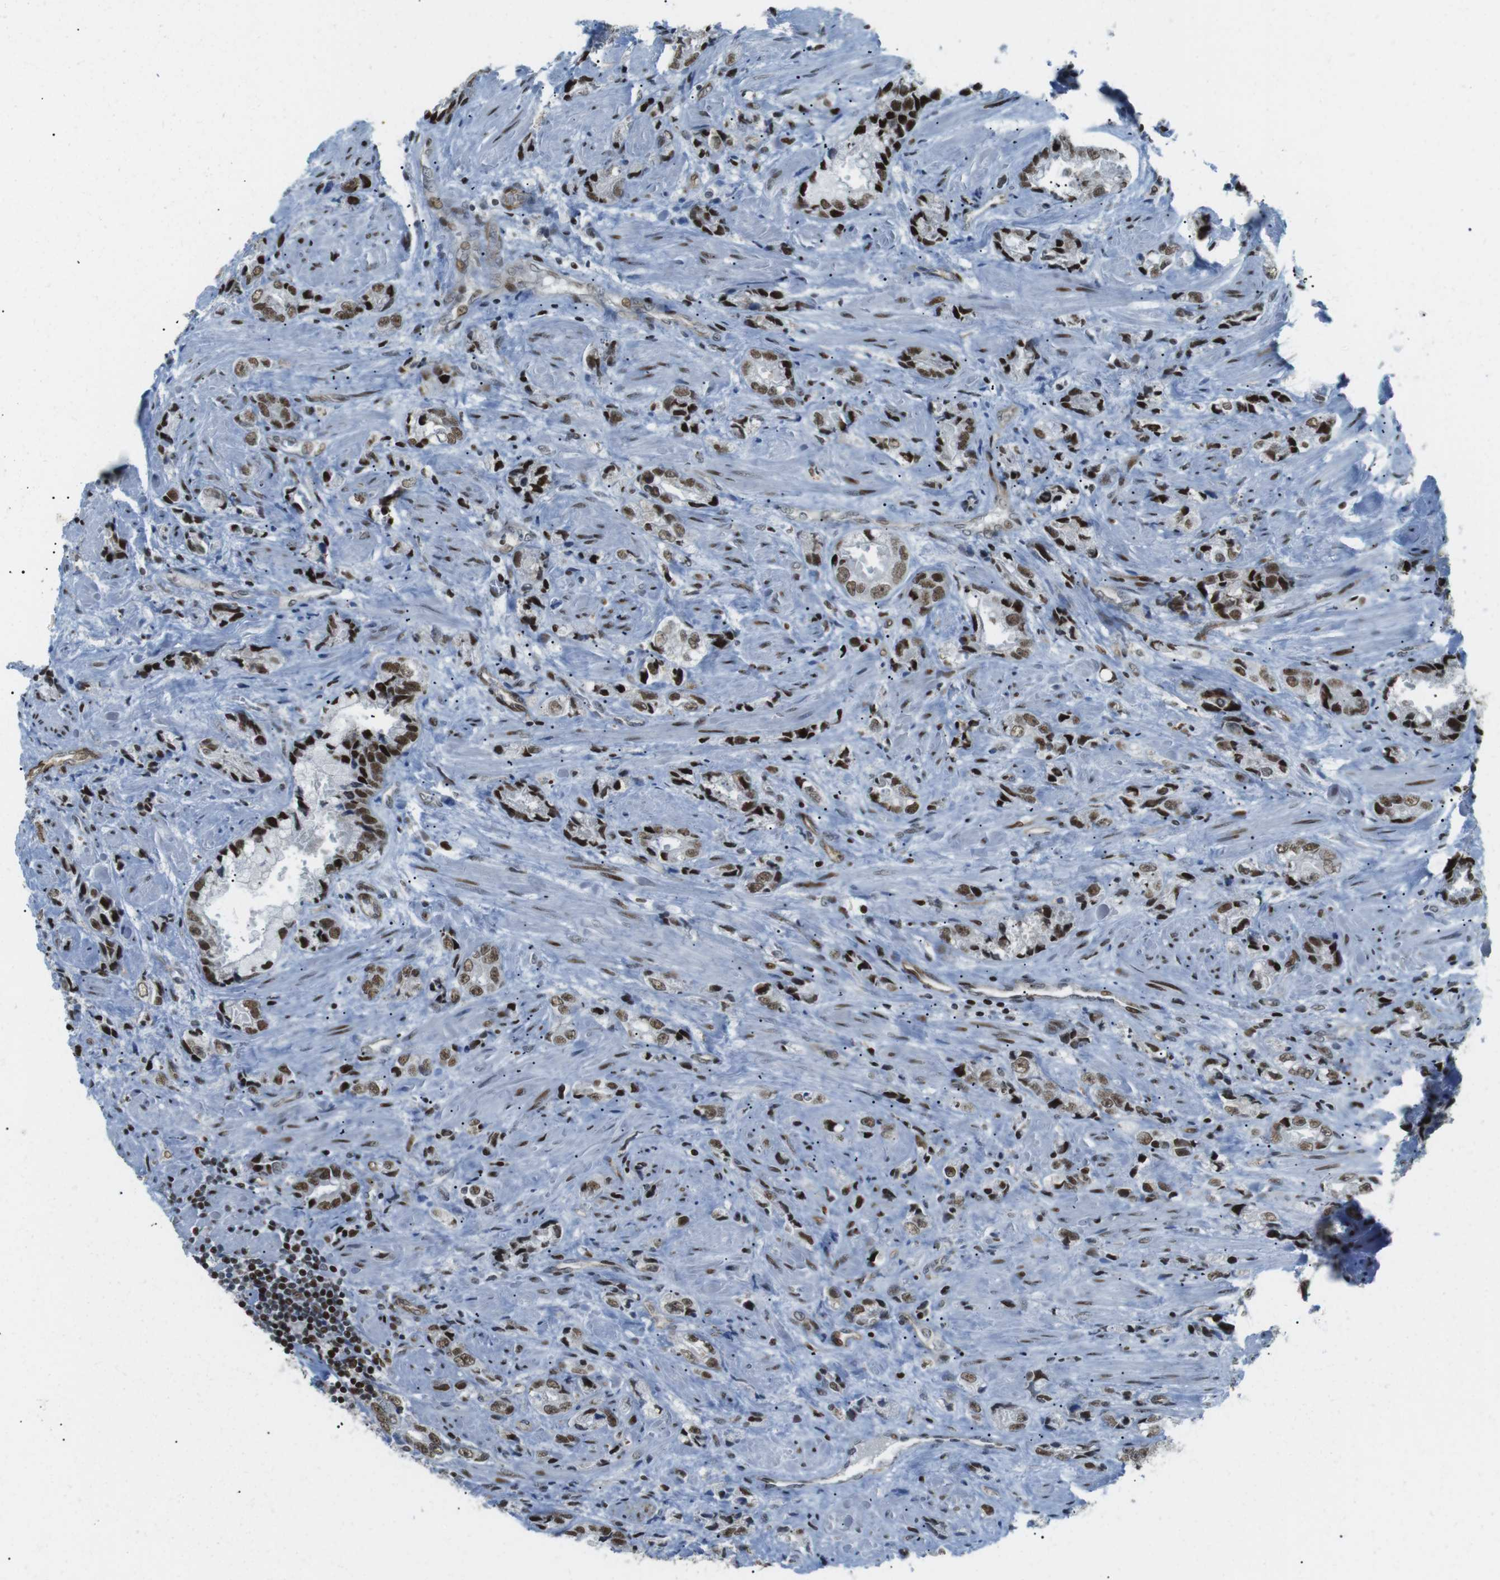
{"staining": {"intensity": "moderate", "quantity": ">75%", "location": "nuclear"}, "tissue": "prostate cancer", "cell_type": "Tumor cells", "image_type": "cancer", "snomed": [{"axis": "morphology", "description": "Adenocarcinoma, High grade"}, {"axis": "topography", "description": "Prostate"}], "caption": "A brown stain highlights moderate nuclear positivity of a protein in high-grade adenocarcinoma (prostate) tumor cells.", "gene": "ARID1A", "patient": {"sex": "male", "age": 61}}